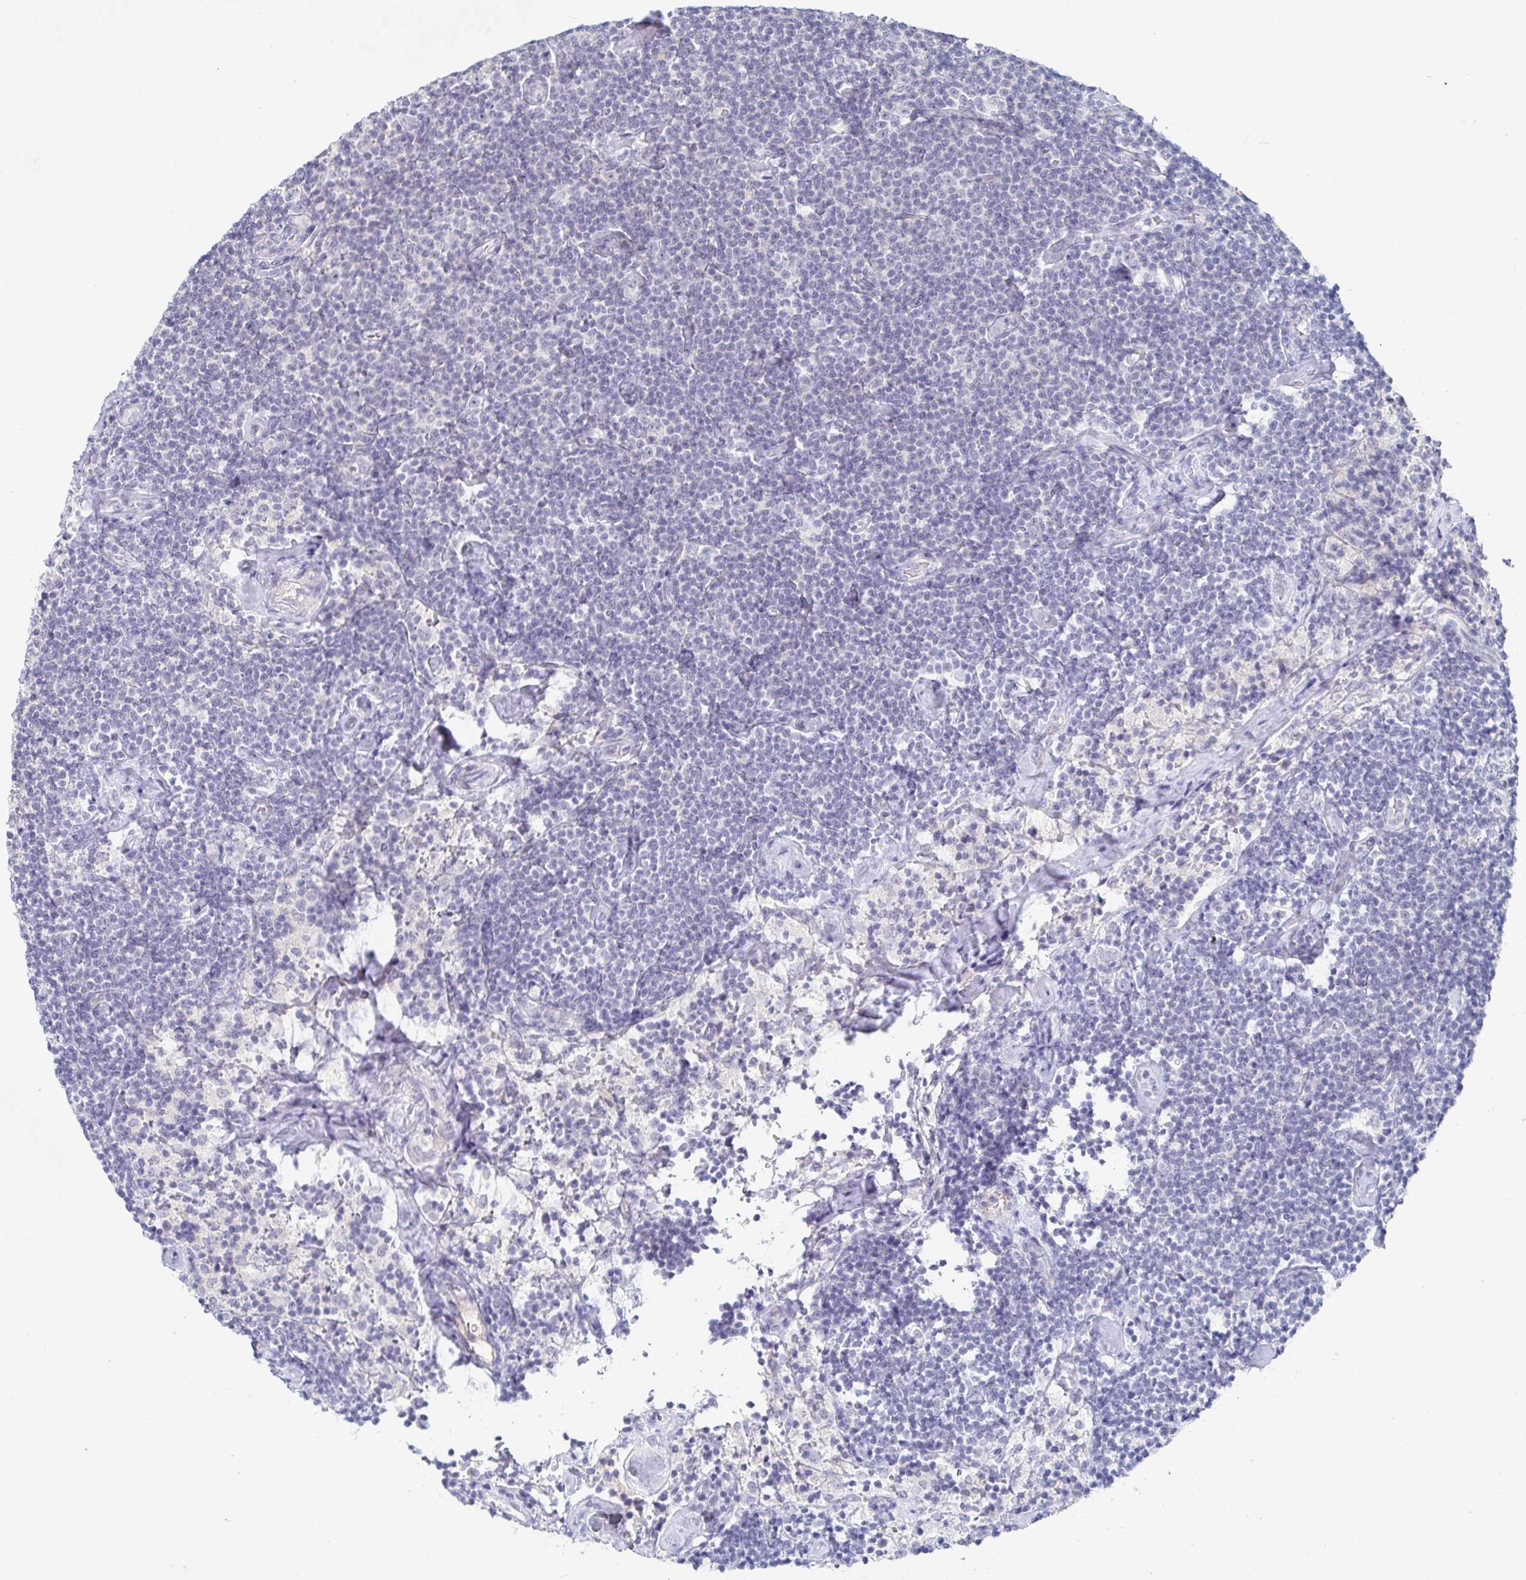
{"staining": {"intensity": "negative", "quantity": "none", "location": "none"}, "tissue": "lymphoma", "cell_type": "Tumor cells", "image_type": "cancer", "snomed": [{"axis": "morphology", "description": "Malignant lymphoma, non-Hodgkin's type, Low grade"}, {"axis": "topography", "description": "Lymph node"}], "caption": "Tumor cells show no significant protein expression in malignant lymphoma, non-Hodgkin's type (low-grade). (Brightfield microscopy of DAB immunohistochemistry (IHC) at high magnification).", "gene": "ZNF430", "patient": {"sex": "male", "age": 81}}